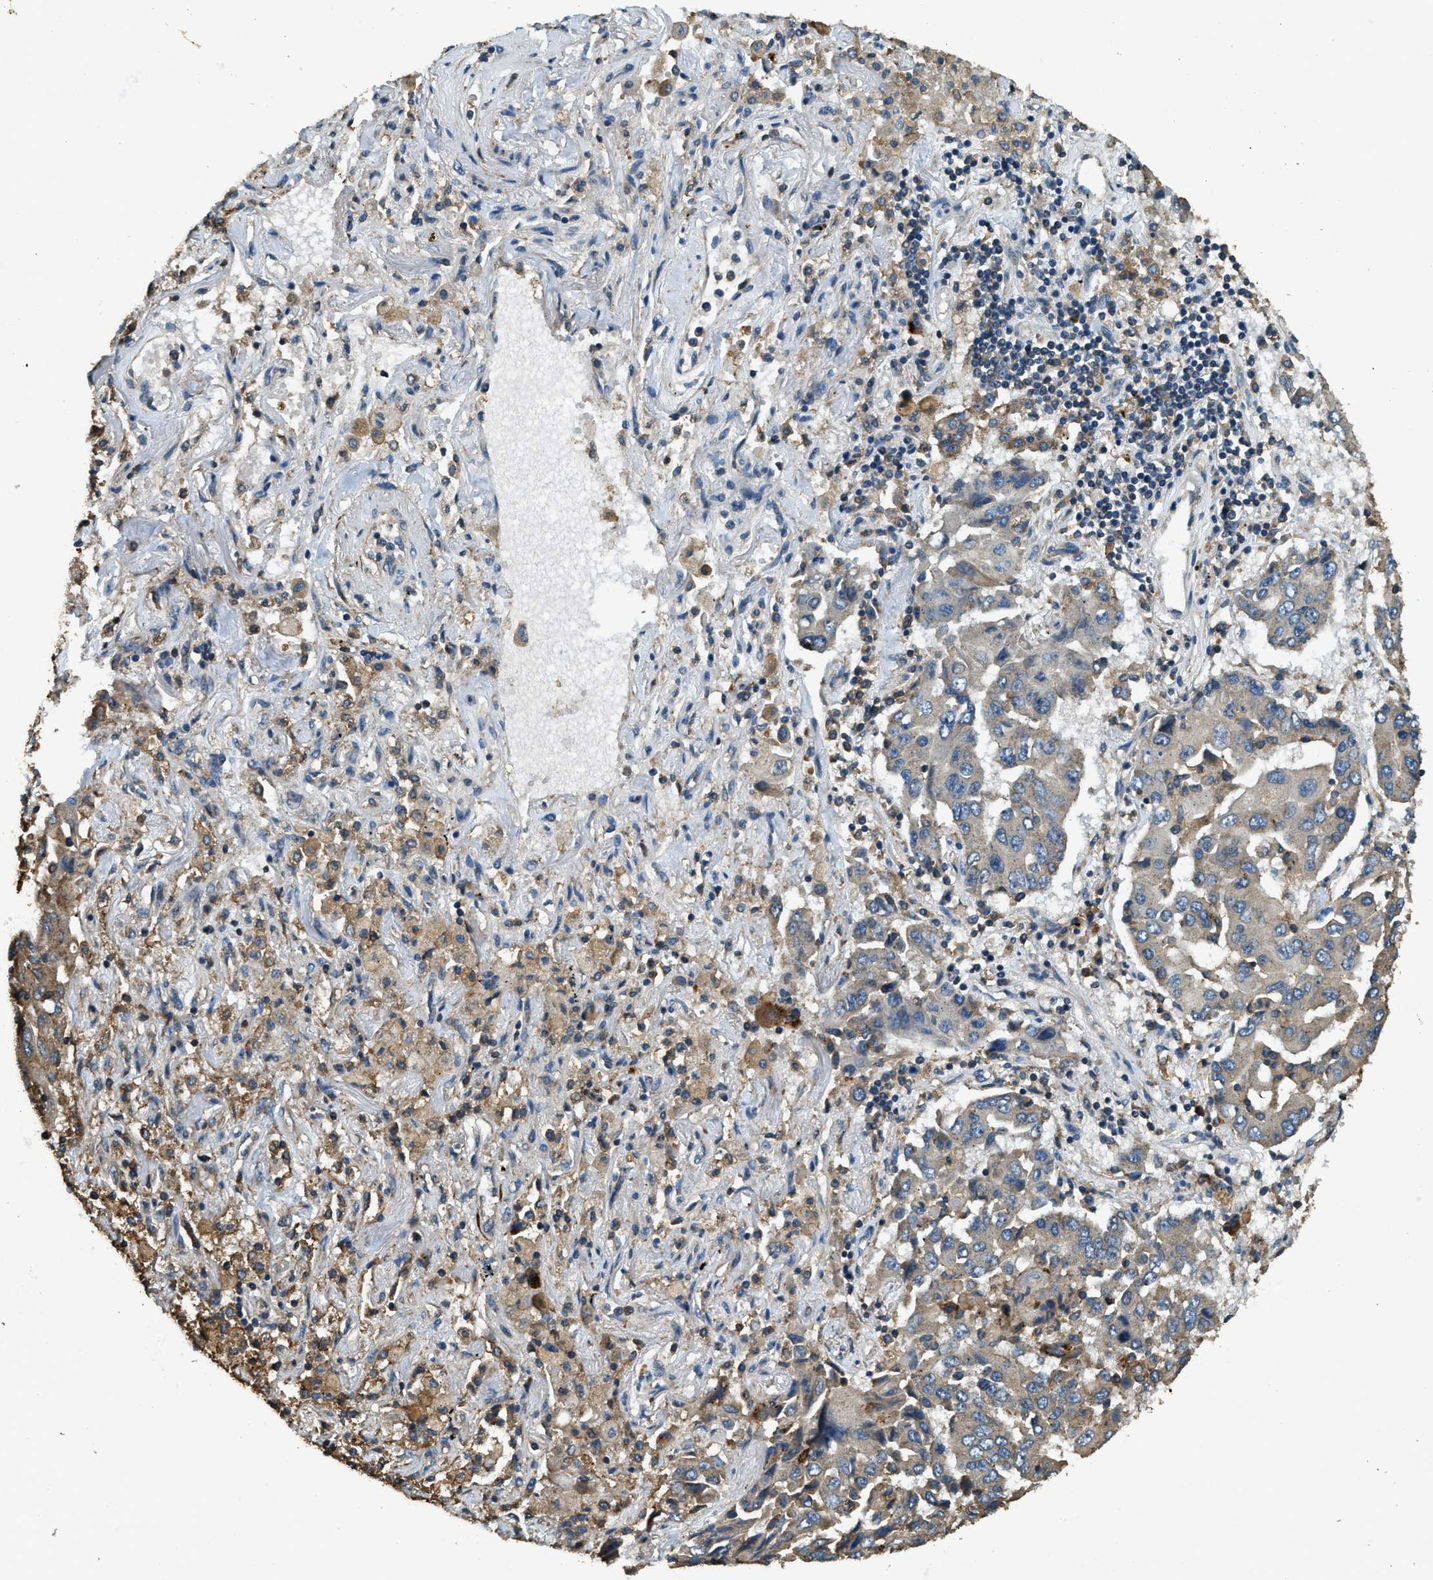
{"staining": {"intensity": "moderate", "quantity": ">75%", "location": "cytoplasmic/membranous"}, "tissue": "lung cancer", "cell_type": "Tumor cells", "image_type": "cancer", "snomed": [{"axis": "morphology", "description": "Adenocarcinoma, NOS"}, {"axis": "topography", "description": "Lung"}], "caption": "This is a micrograph of IHC staining of lung adenocarcinoma, which shows moderate positivity in the cytoplasmic/membranous of tumor cells.", "gene": "ERGIC1", "patient": {"sex": "female", "age": 65}}